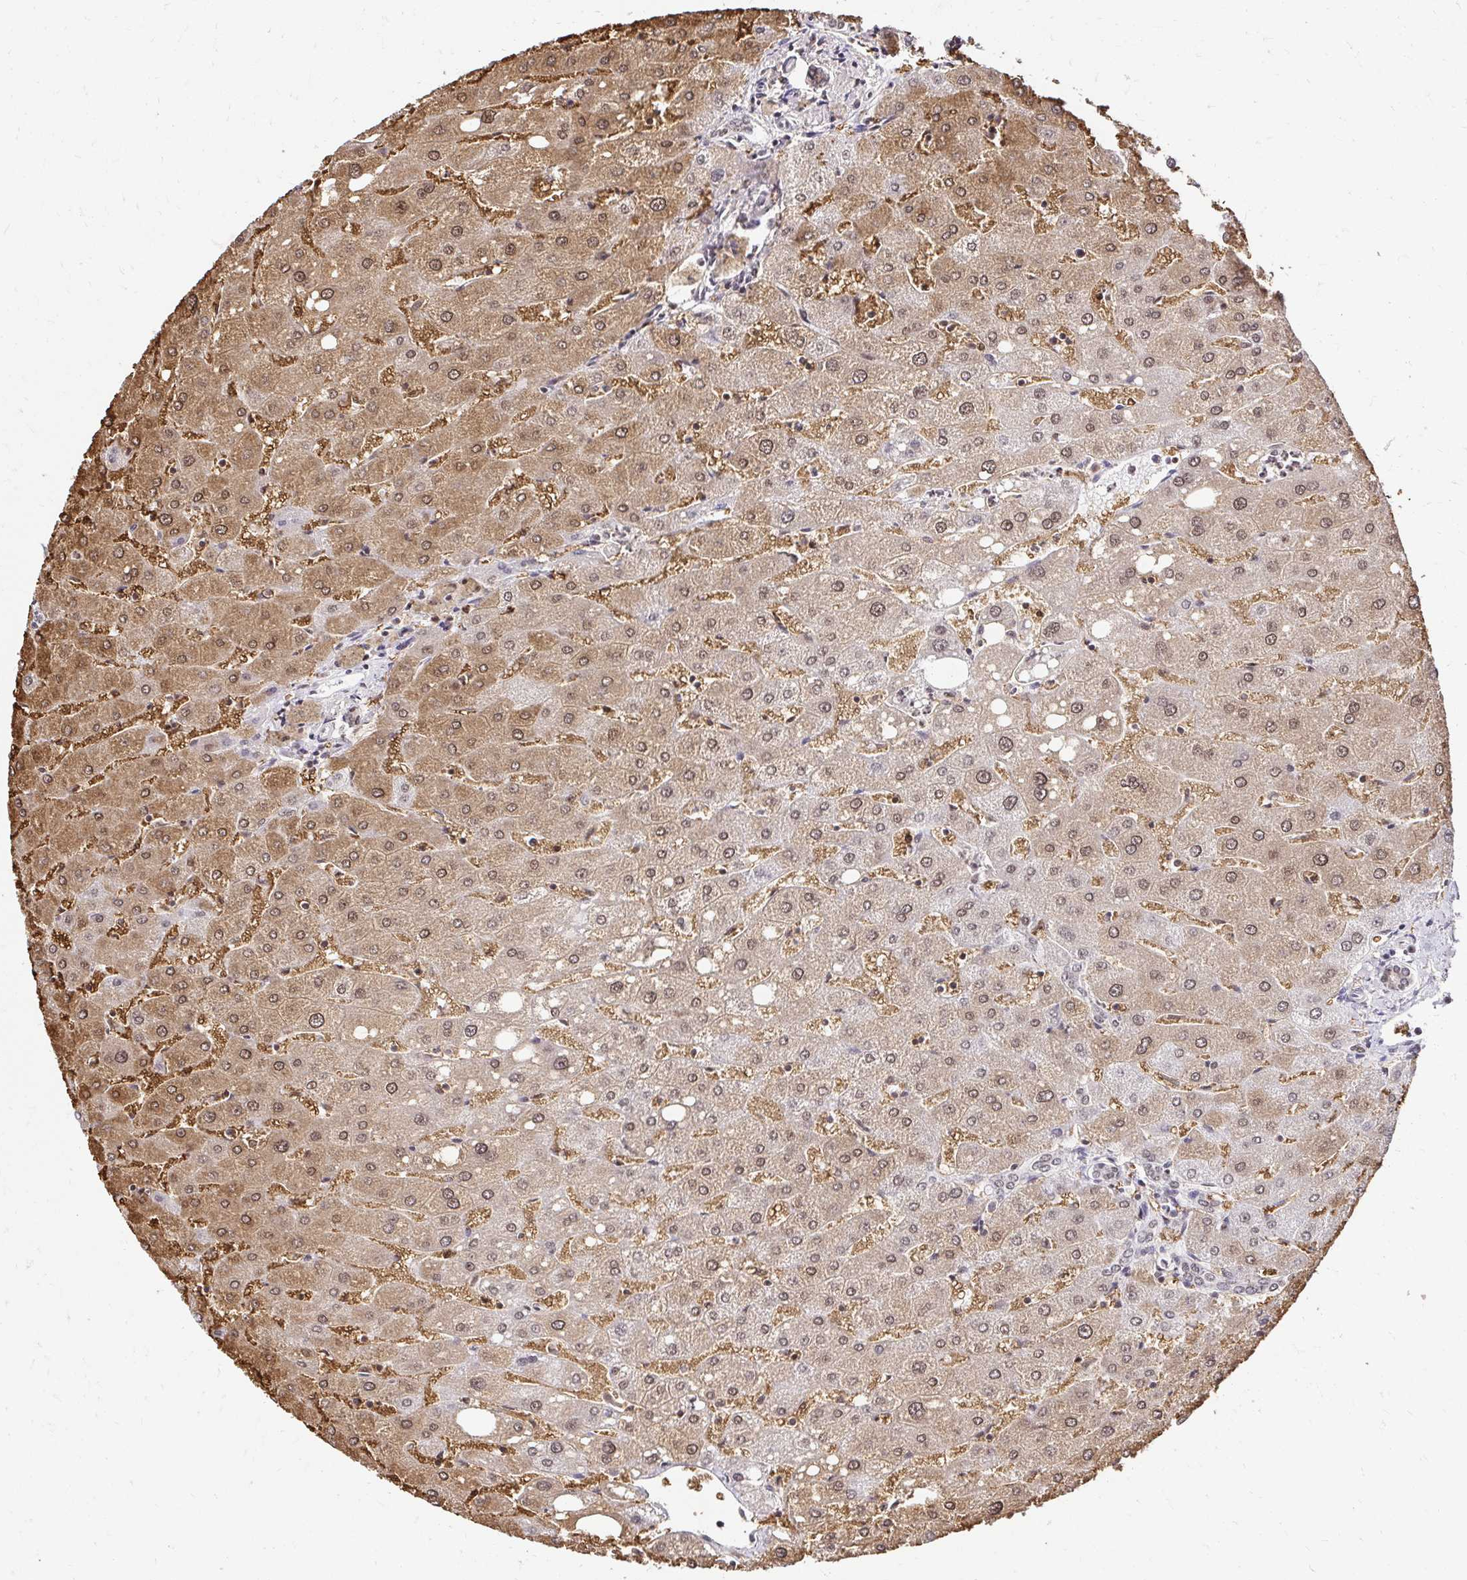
{"staining": {"intensity": "moderate", "quantity": "<25%", "location": "nuclear"}, "tissue": "liver", "cell_type": "Cholangiocytes", "image_type": "normal", "snomed": [{"axis": "morphology", "description": "Normal tissue, NOS"}, {"axis": "topography", "description": "Liver"}], "caption": "An immunohistochemistry image of benign tissue is shown. Protein staining in brown highlights moderate nuclear positivity in liver within cholangiocytes. The staining was performed using DAB (3,3'-diaminobenzidine) to visualize the protein expression in brown, while the nuclei were stained in blue with hematoxylin (Magnification: 20x).", "gene": "GLYR1", "patient": {"sex": "male", "age": 67}}